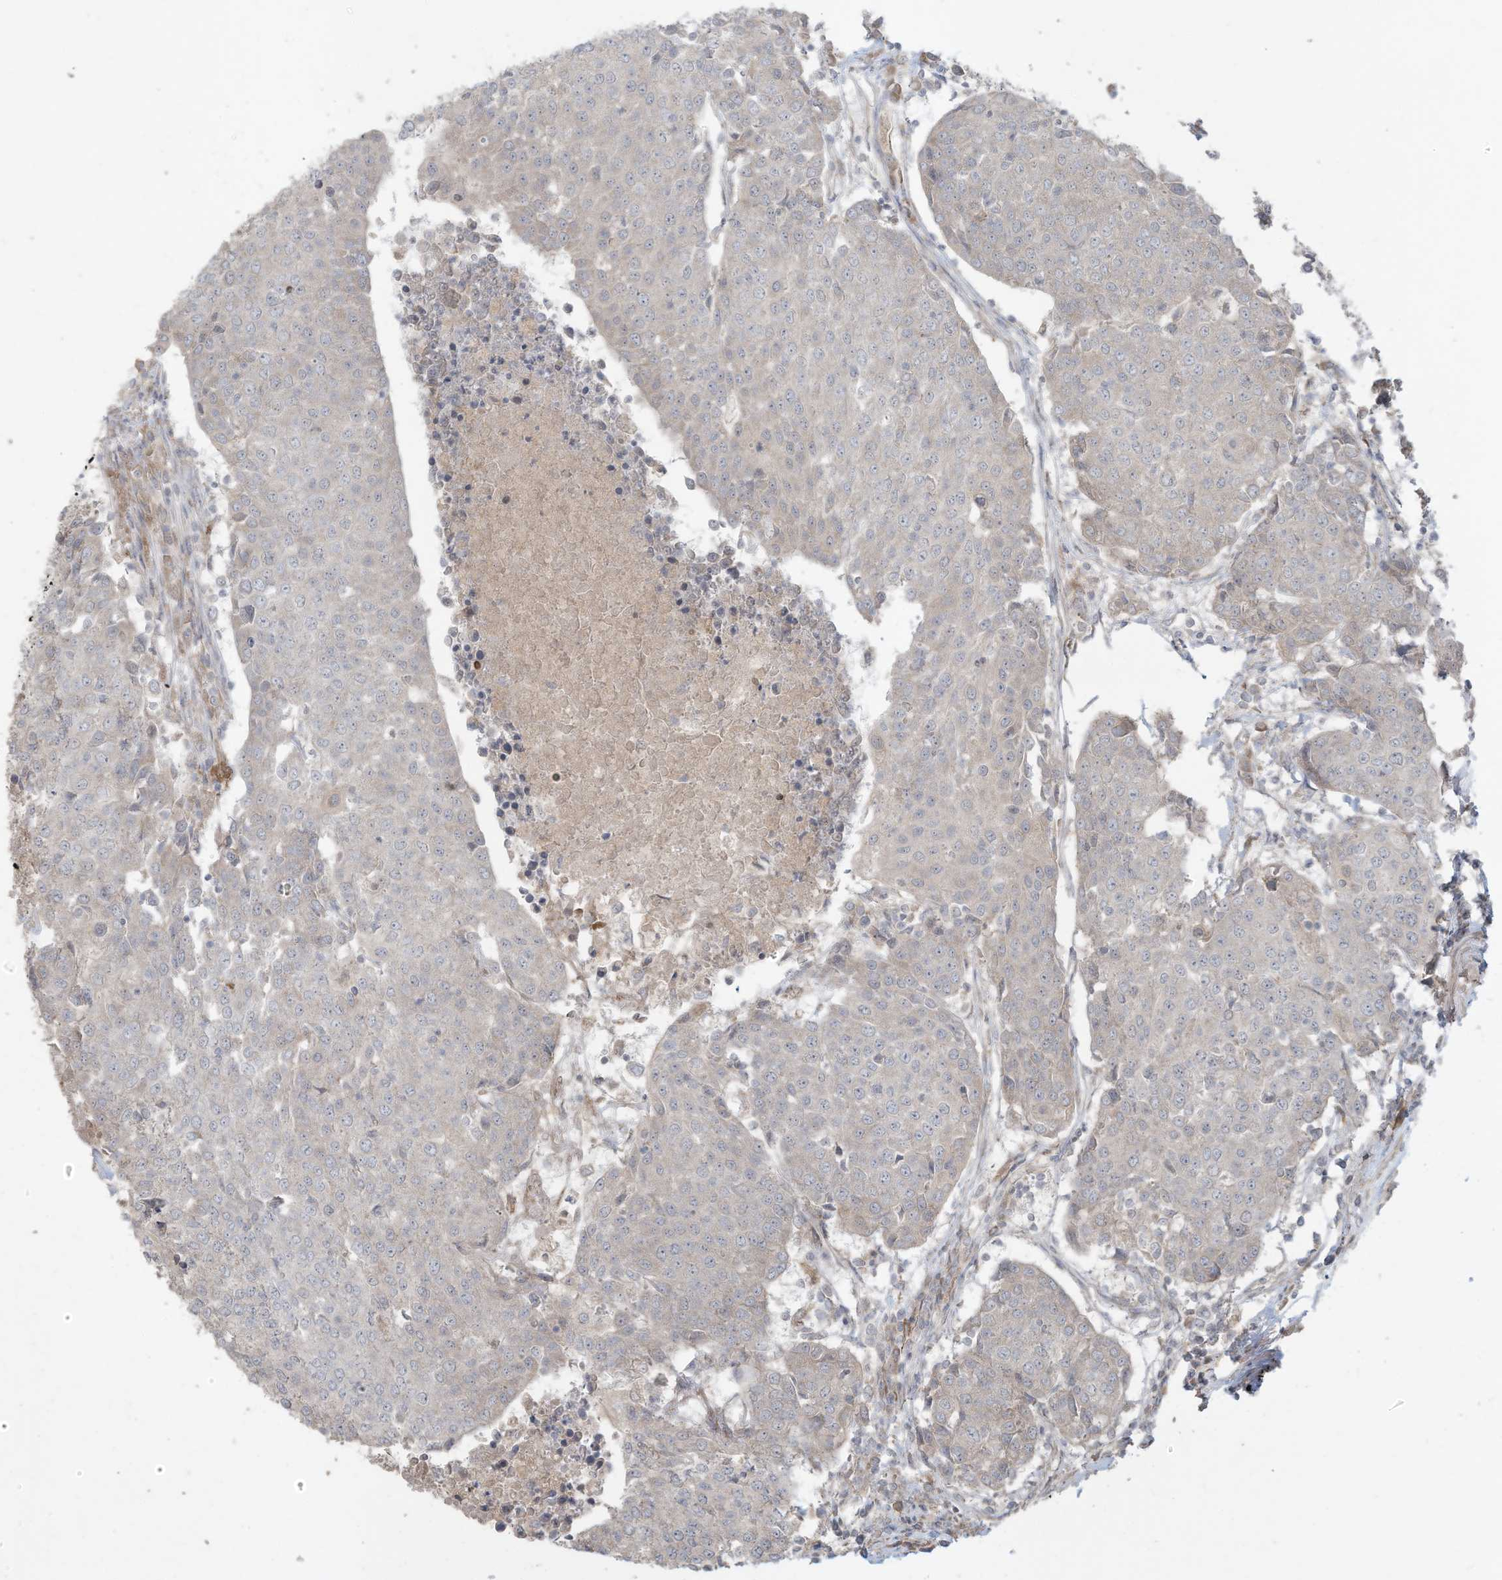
{"staining": {"intensity": "negative", "quantity": "none", "location": "none"}, "tissue": "urothelial cancer", "cell_type": "Tumor cells", "image_type": "cancer", "snomed": [{"axis": "morphology", "description": "Urothelial carcinoma, High grade"}, {"axis": "topography", "description": "Urinary bladder"}], "caption": "The photomicrograph displays no staining of tumor cells in urothelial cancer. The staining was performed using DAB to visualize the protein expression in brown, while the nuclei were stained in blue with hematoxylin (Magnification: 20x).", "gene": "MAGIX", "patient": {"sex": "female", "age": 85}}